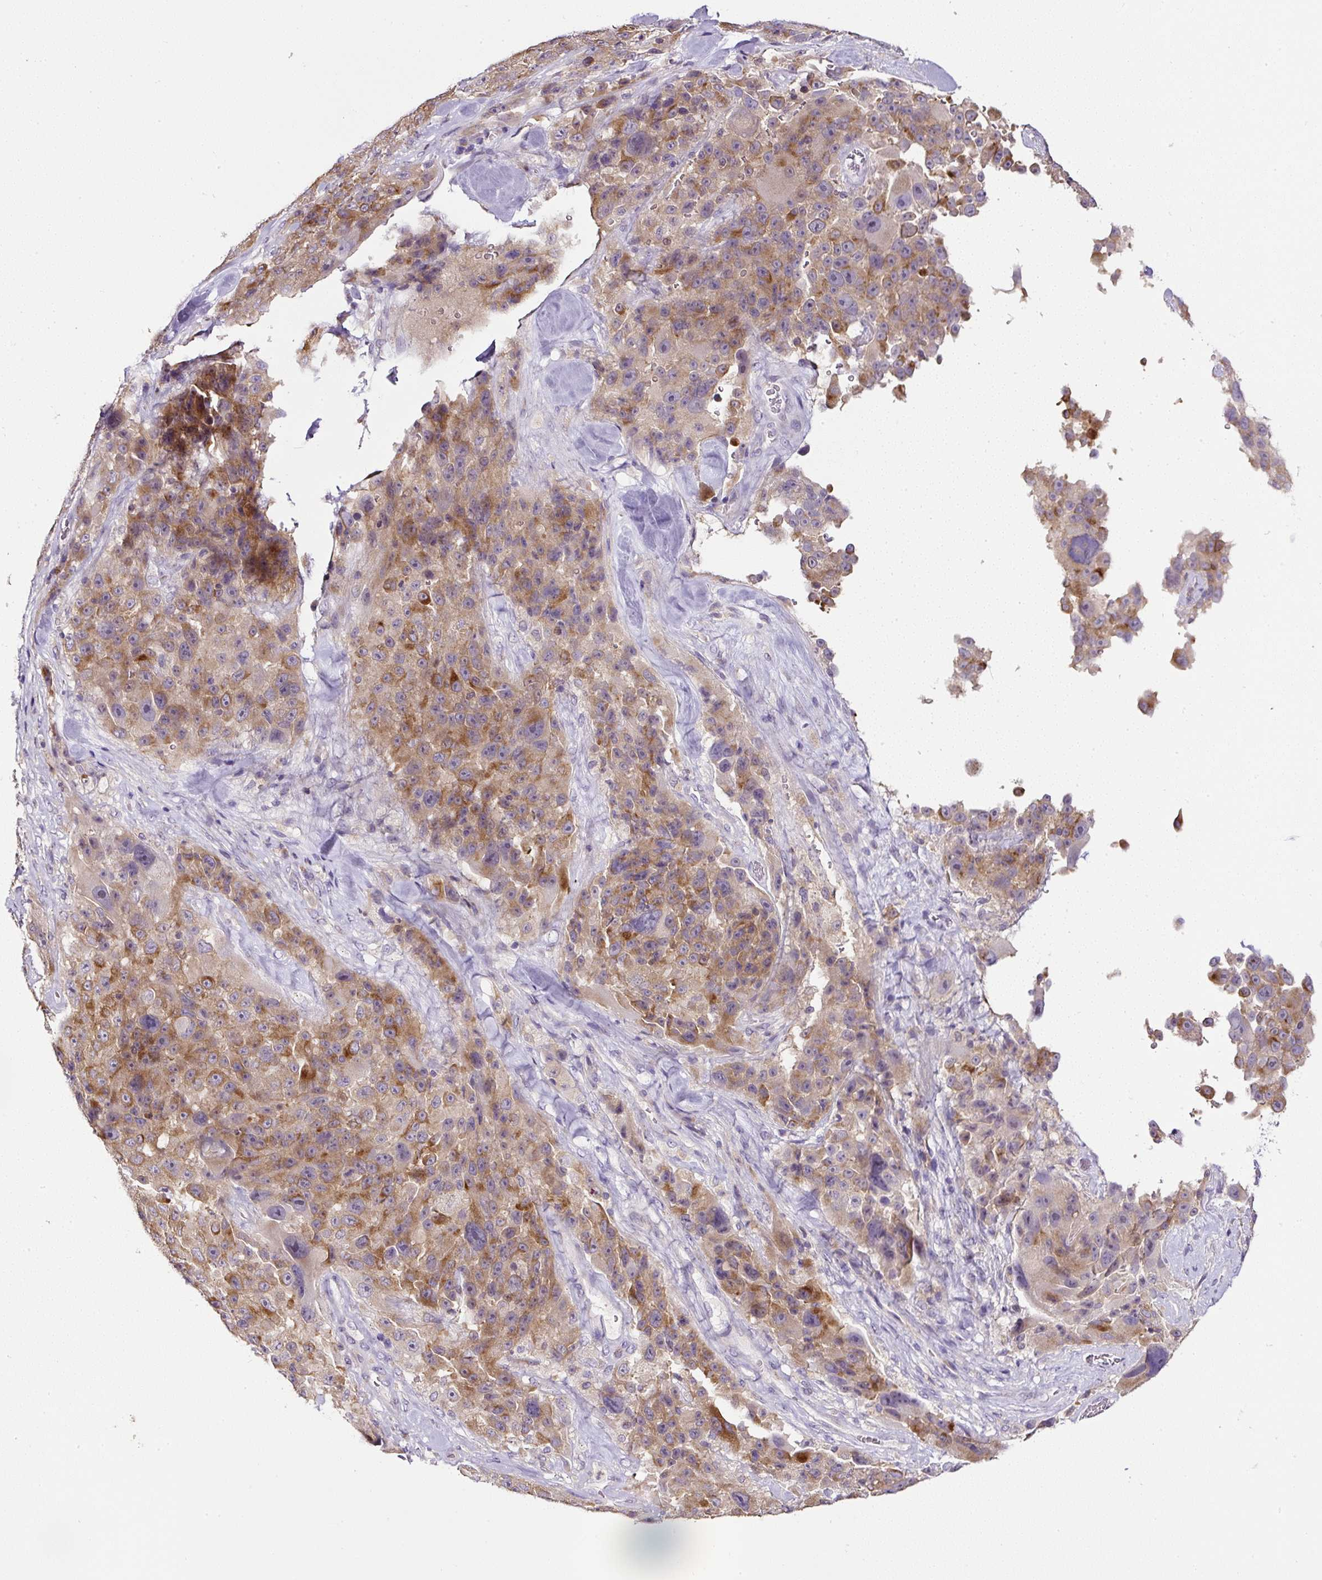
{"staining": {"intensity": "moderate", "quantity": ">75%", "location": "cytoplasmic/membranous"}, "tissue": "melanoma", "cell_type": "Tumor cells", "image_type": "cancer", "snomed": [{"axis": "morphology", "description": "Malignant melanoma, Metastatic site"}, {"axis": "topography", "description": "Lymph node"}], "caption": "Human melanoma stained with a protein marker exhibits moderate staining in tumor cells.", "gene": "HPS4", "patient": {"sex": "male", "age": 62}}